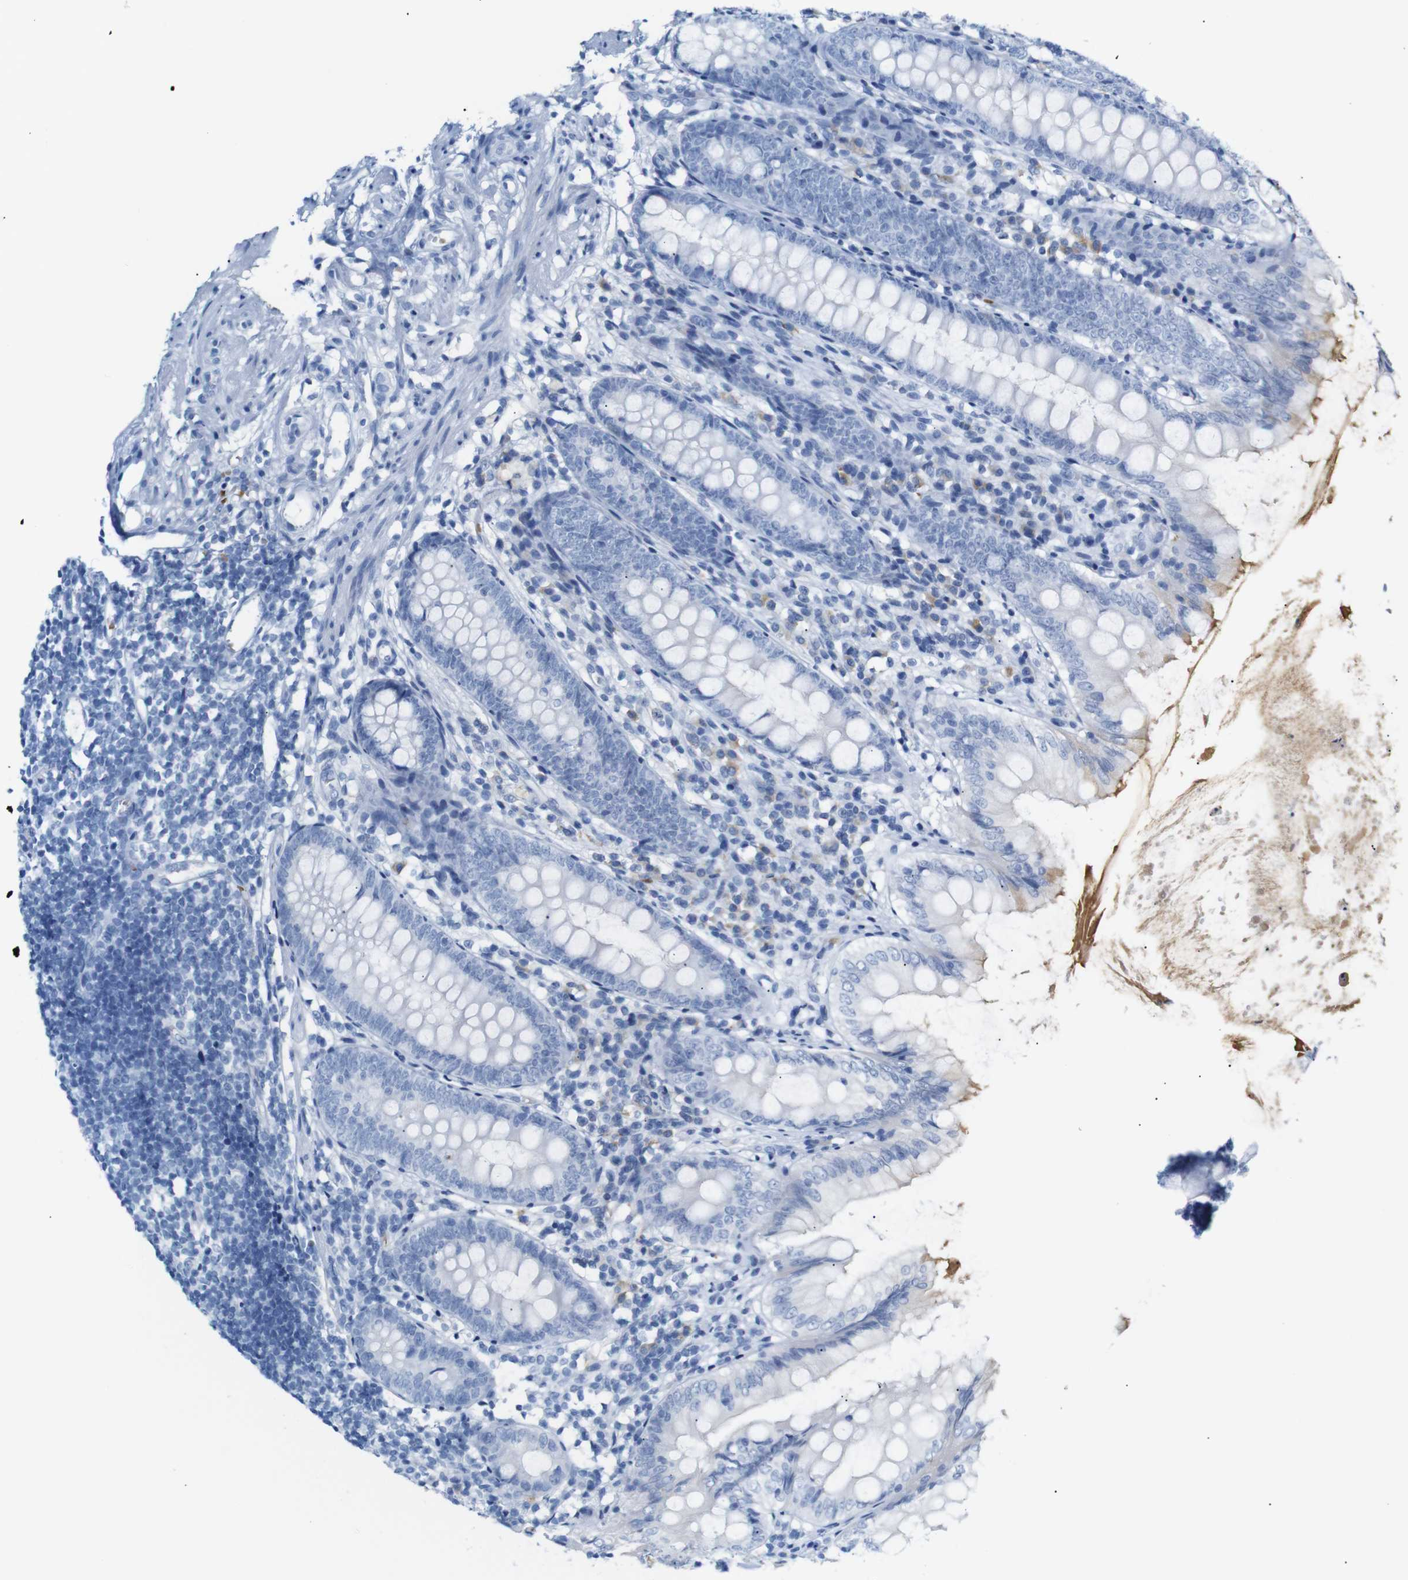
{"staining": {"intensity": "negative", "quantity": "none", "location": "none"}, "tissue": "appendix", "cell_type": "Glandular cells", "image_type": "normal", "snomed": [{"axis": "morphology", "description": "Normal tissue, NOS"}, {"axis": "topography", "description": "Appendix"}], "caption": "The photomicrograph shows no significant positivity in glandular cells of appendix.", "gene": "ERVMER34", "patient": {"sex": "female", "age": 77}}